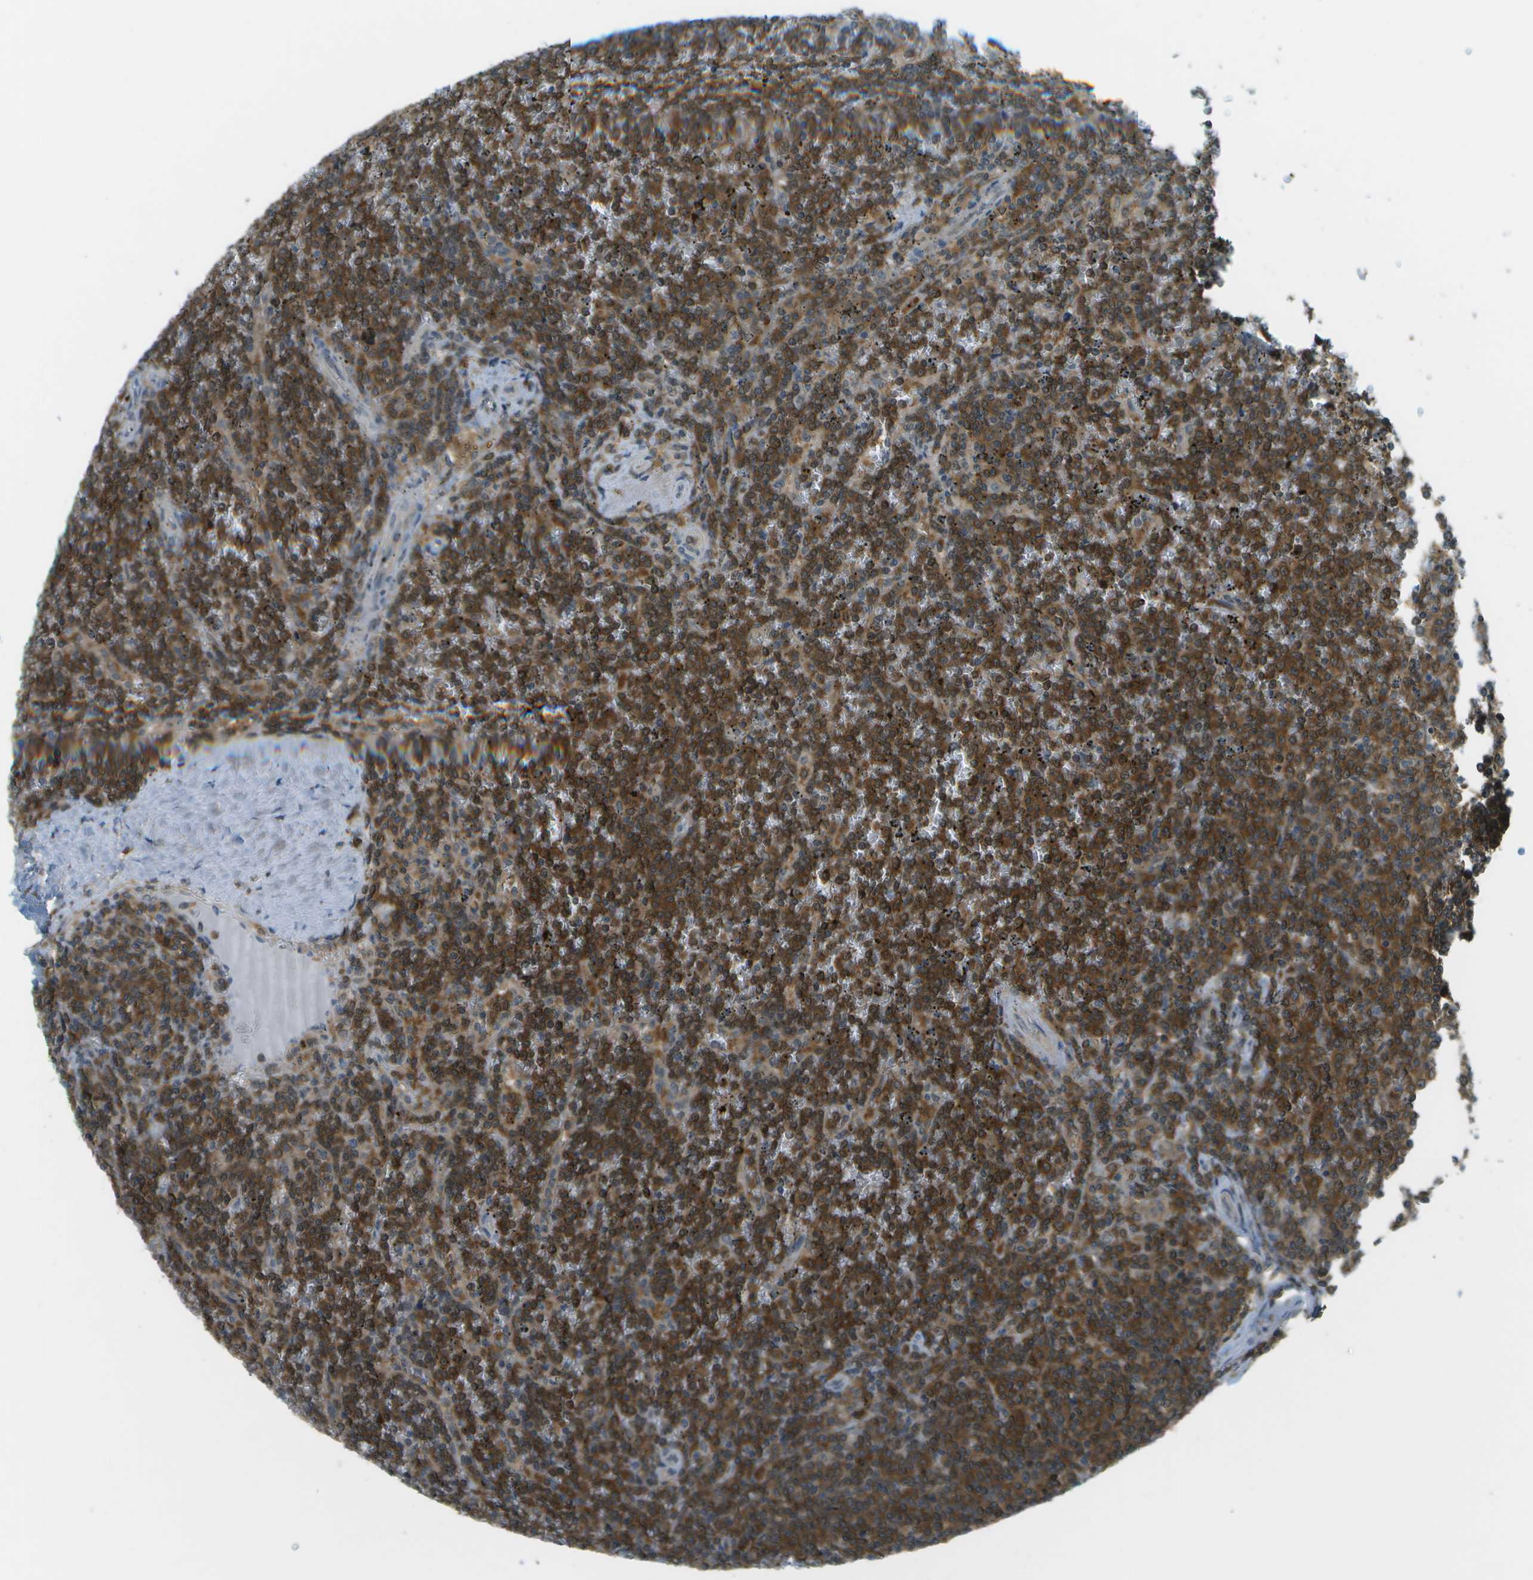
{"staining": {"intensity": "strong", "quantity": ">75%", "location": "cytoplasmic/membranous"}, "tissue": "lymphoma", "cell_type": "Tumor cells", "image_type": "cancer", "snomed": [{"axis": "morphology", "description": "Malignant lymphoma, non-Hodgkin's type, Low grade"}, {"axis": "topography", "description": "Spleen"}], "caption": "Immunohistochemical staining of human lymphoma shows high levels of strong cytoplasmic/membranous protein expression in approximately >75% of tumor cells.", "gene": "CDH23", "patient": {"sex": "female", "age": 19}}